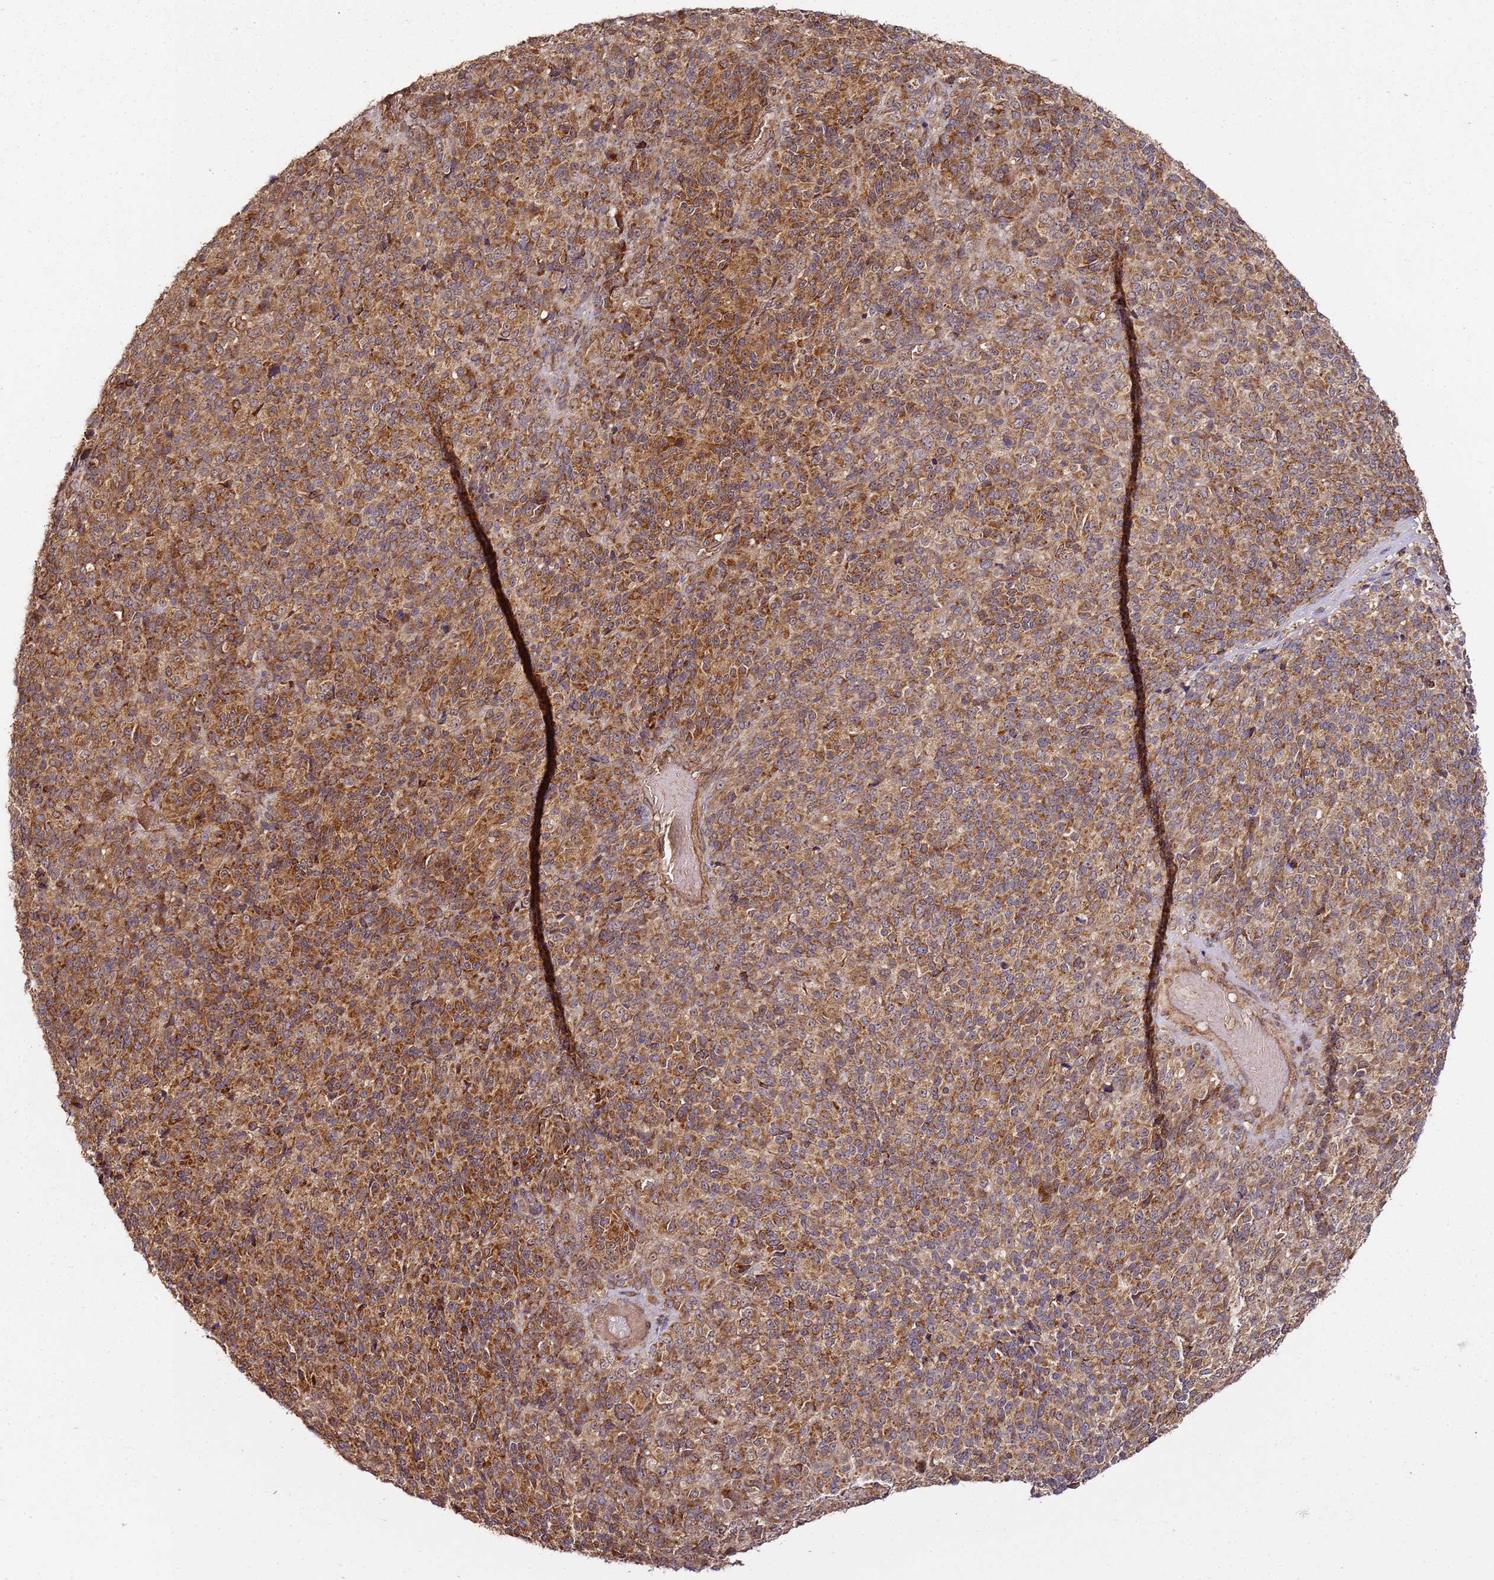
{"staining": {"intensity": "strong", "quantity": ">75%", "location": "cytoplasmic/membranous"}, "tissue": "melanoma", "cell_type": "Tumor cells", "image_type": "cancer", "snomed": [{"axis": "morphology", "description": "Malignant melanoma, Metastatic site"}, {"axis": "topography", "description": "Brain"}], "caption": "Approximately >75% of tumor cells in human malignant melanoma (metastatic site) demonstrate strong cytoplasmic/membranous protein positivity as visualized by brown immunohistochemical staining.", "gene": "TM2D2", "patient": {"sex": "female", "age": 56}}